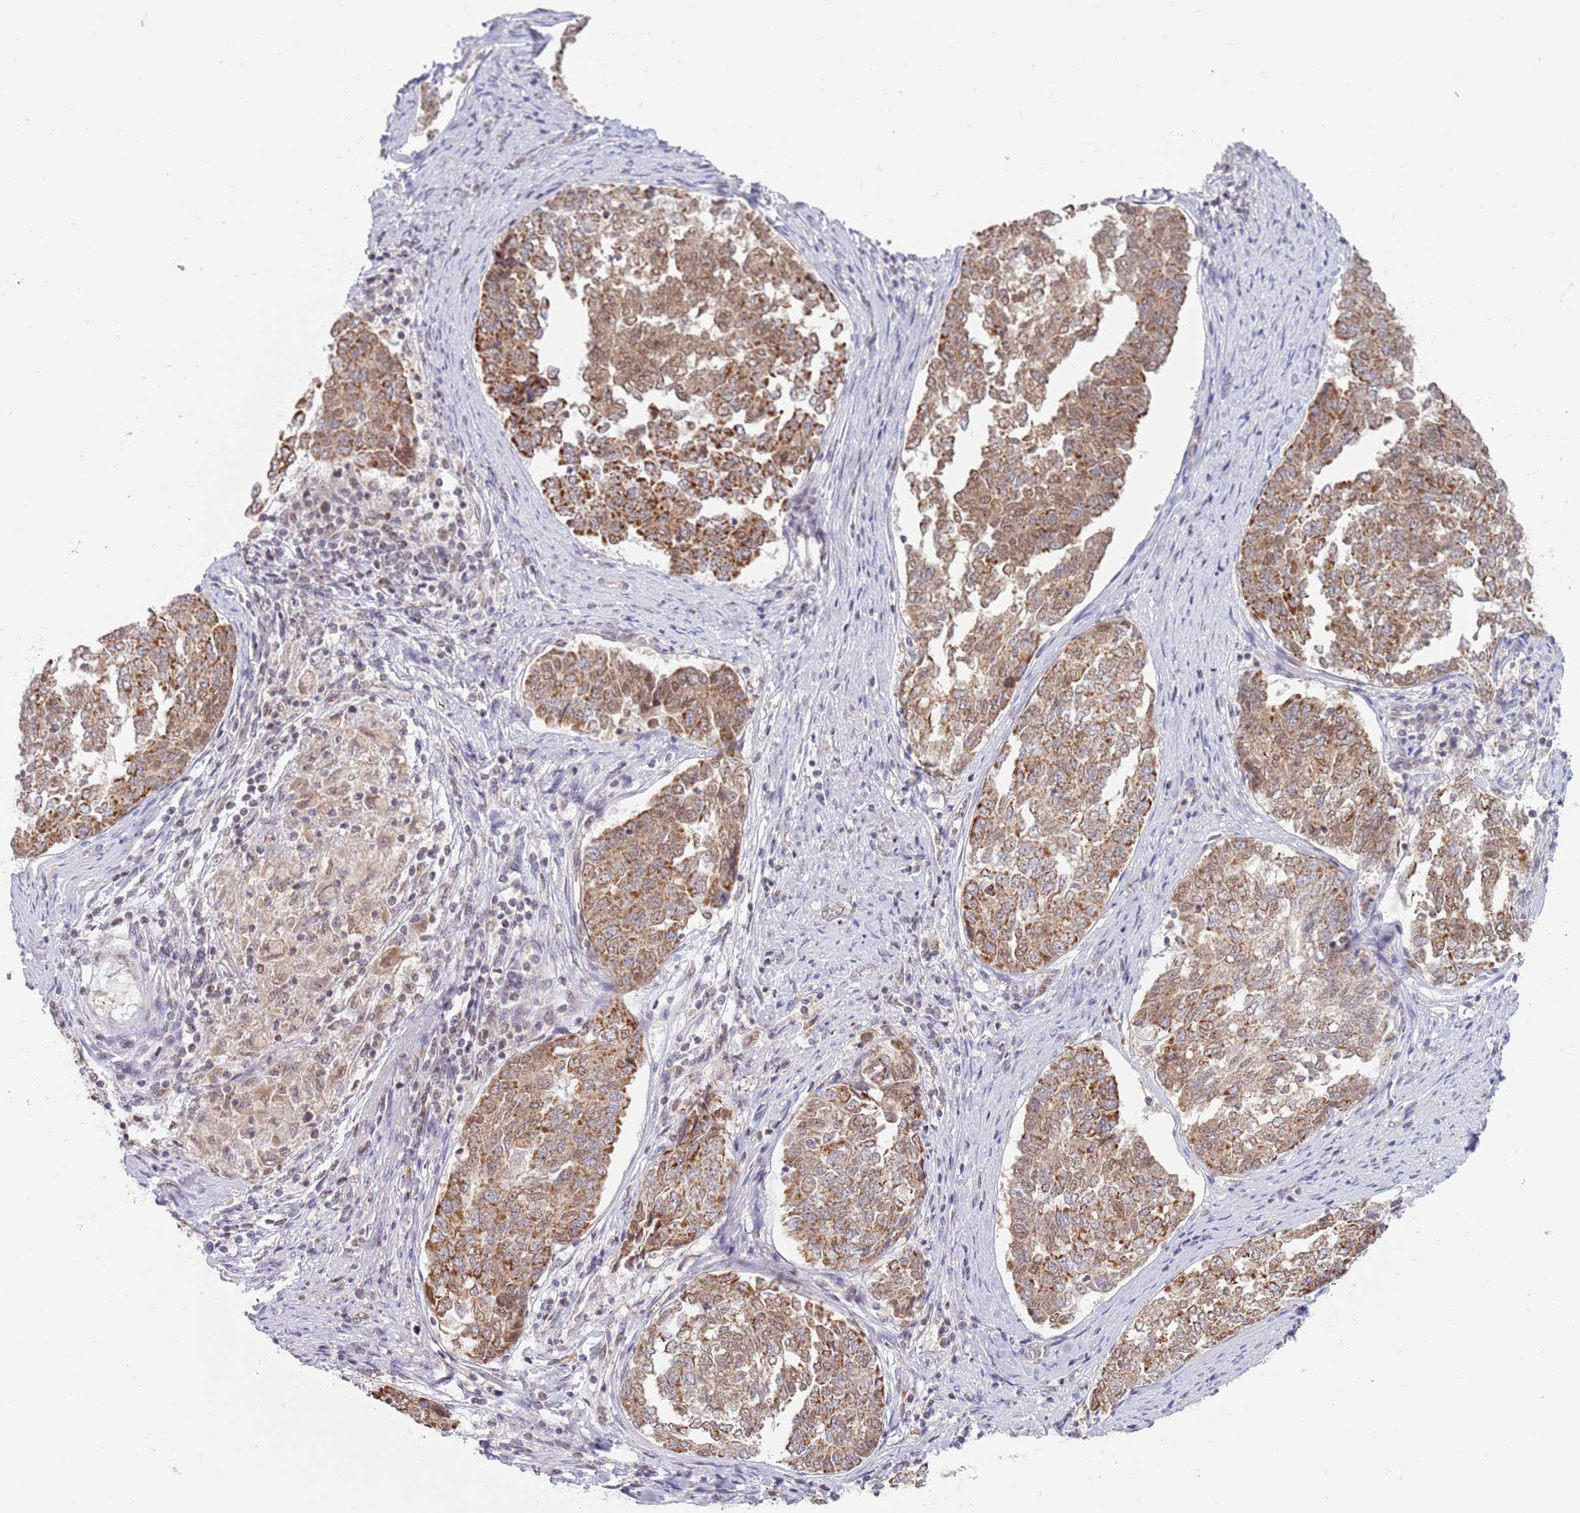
{"staining": {"intensity": "moderate", "quantity": ">75%", "location": "cytoplasmic/membranous"}, "tissue": "endometrial cancer", "cell_type": "Tumor cells", "image_type": "cancer", "snomed": [{"axis": "morphology", "description": "Adenocarcinoma, NOS"}, {"axis": "topography", "description": "Endometrium"}], "caption": "Adenocarcinoma (endometrial) tissue exhibits moderate cytoplasmic/membranous positivity in approximately >75% of tumor cells, visualized by immunohistochemistry. Using DAB (brown) and hematoxylin (blue) stains, captured at high magnification using brightfield microscopy.", "gene": "TIMM13", "patient": {"sex": "female", "age": 80}}